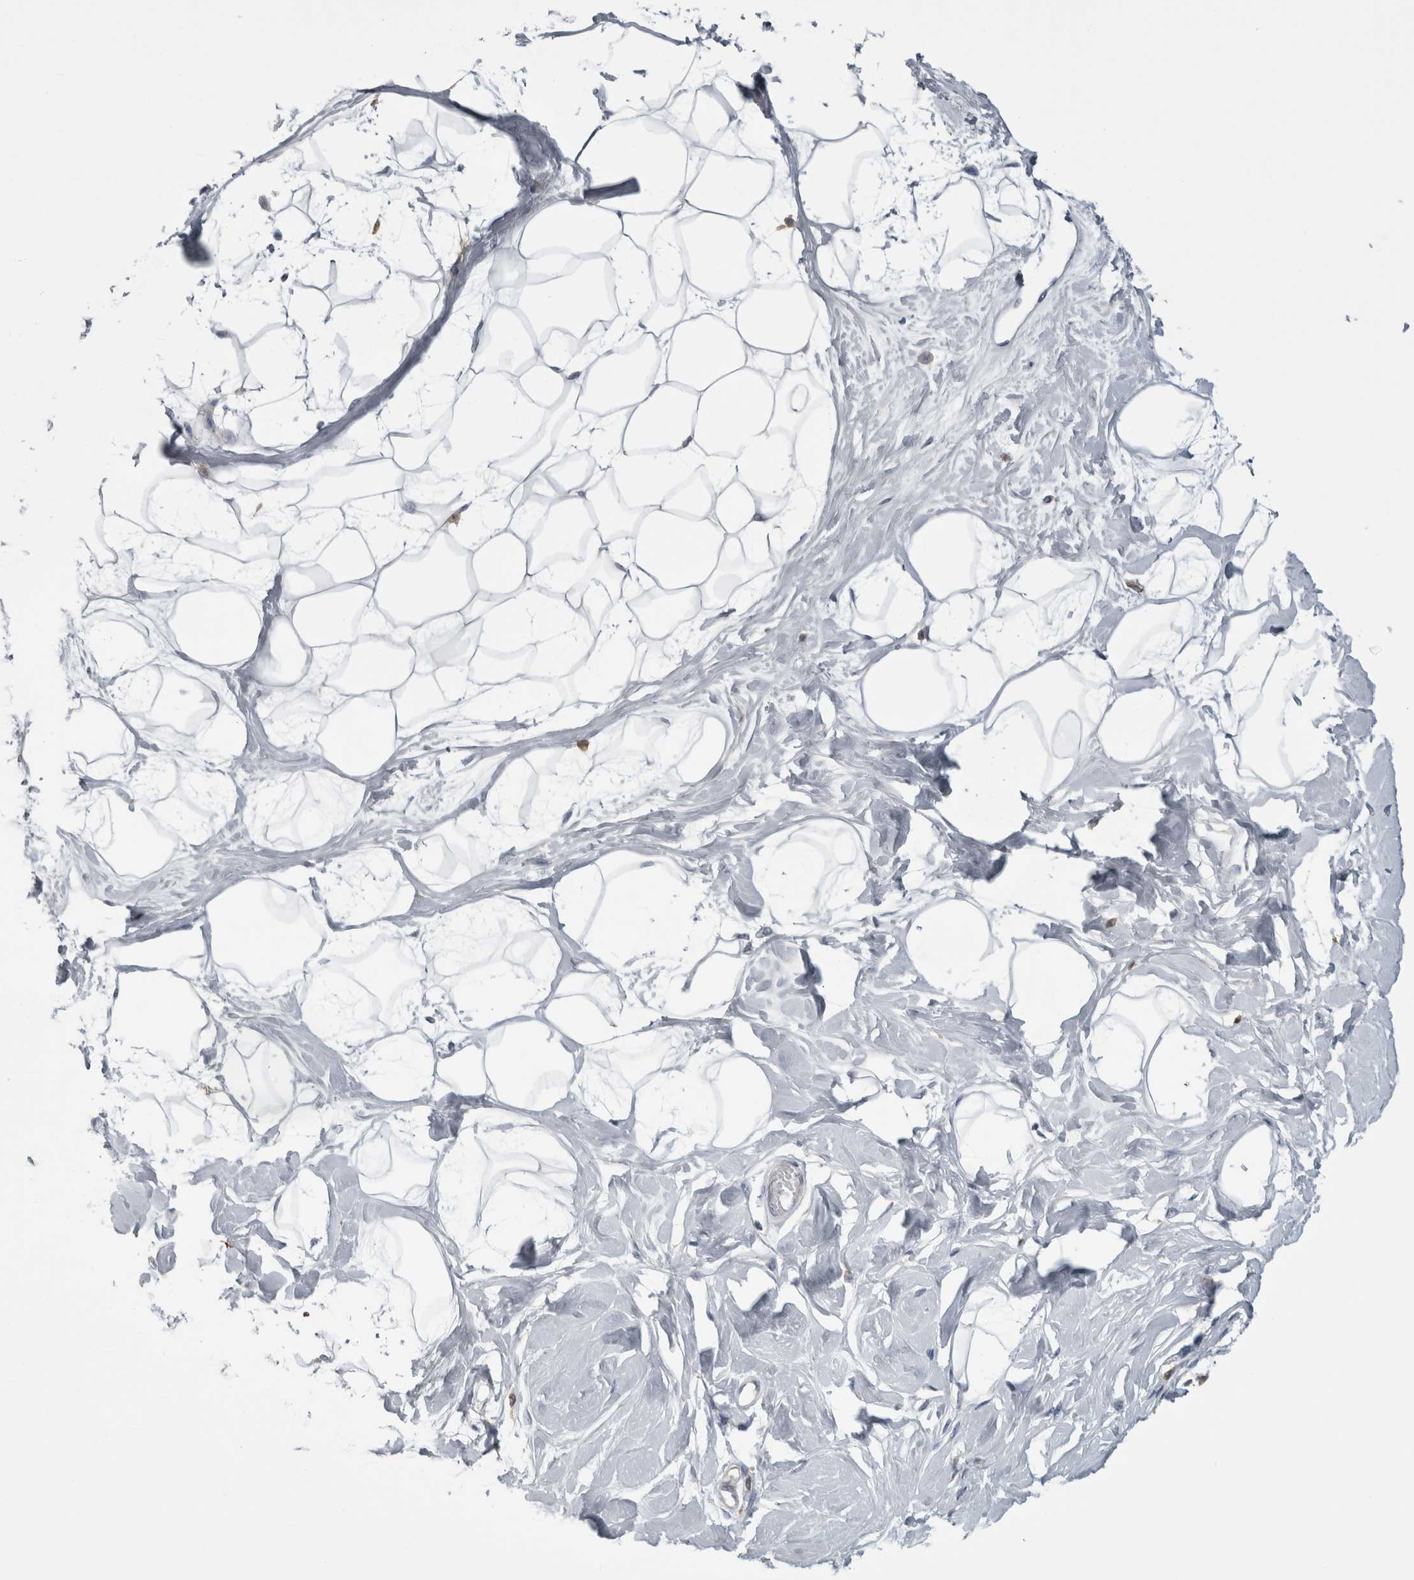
{"staining": {"intensity": "negative", "quantity": "none", "location": "none"}, "tissue": "breast", "cell_type": "Adipocytes", "image_type": "normal", "snomed": [{"axis": "morphology", "description": "Normal tissue, NOS"}, {"axis": "topography", "description": "Breast"}], "caption": "Benign breast was stained to show a protein in brown. There is no significant staining in adipocytes.", "gene": "PRRC2C", "patient": {"sex": "female", "age": 45}}